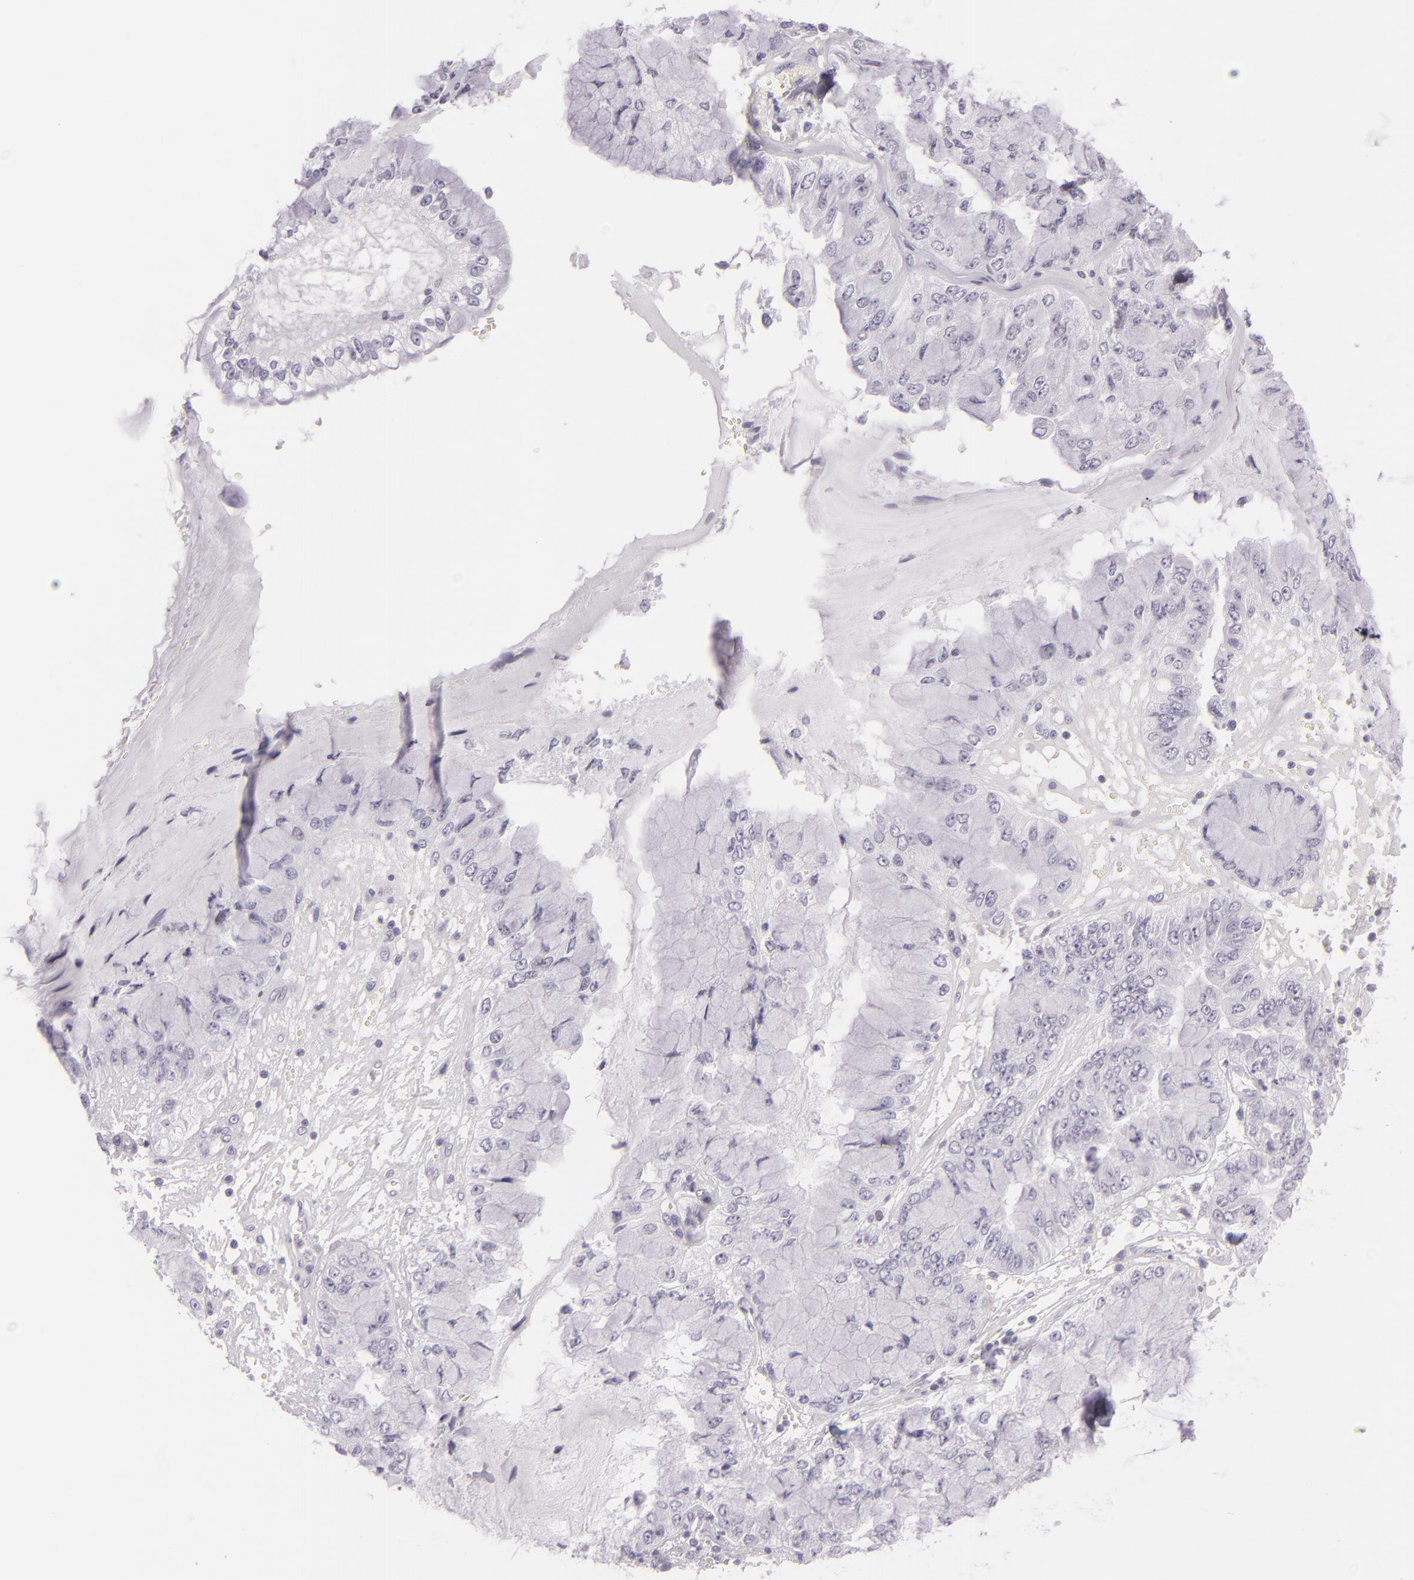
{"staining": {"intensity": "negative", "quantity": "none", "location": "none"}, "tissue": "liver cancer", "cell_type": "Tumor cells", "image_type": "cancer", "snomed": [{"axis": "morphology", "description": "Cholangiocarcinoma"}, {"axis": "topography", "description": "Liver"}], "caption": "There is no significant staining in tumor cells of cholangiocarcinoma (liver).", "gene": "MCM3", "patient": {"sex": "female", "age": 79}}